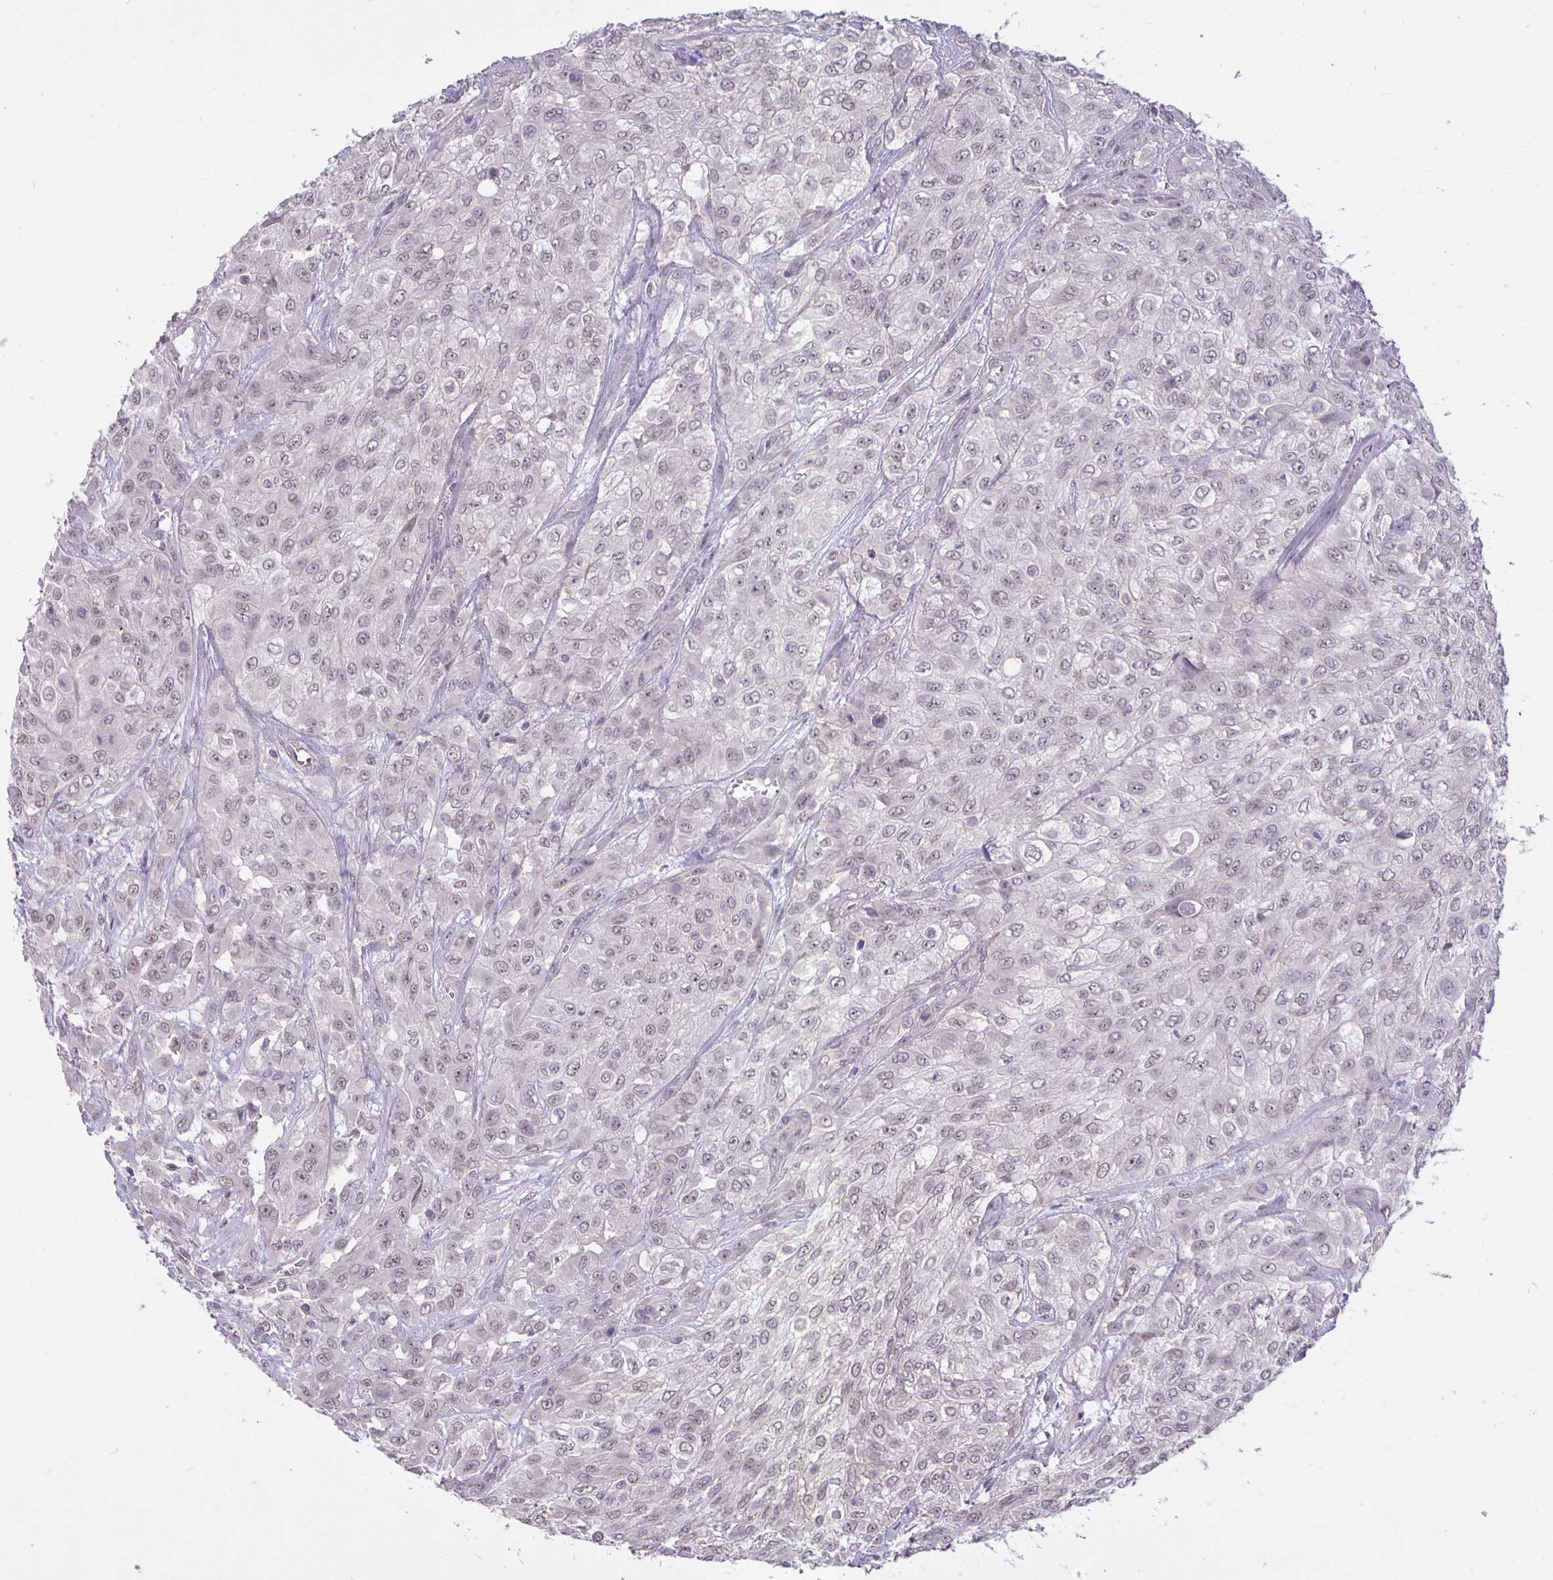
{"staining": {"intensity": "negative", "quantity": "none", "location": "none"}, "tissue": "urothelial cancer", "cell_type": "Tumor cells", "image_type": "cancer", "snomed": [{"axis": "morphology", "description": "Urothelial carcinoma, High grade"}, {"axis": "topography", "description": "Urinary bladder"}], "caption": "Immunohistochemical staining of urothelial carcinoma (high-grade) demonstrates no significant expression in tumor cells.", "gene": "ARVCF", "patient": {"sex": "male", "age": 57}}